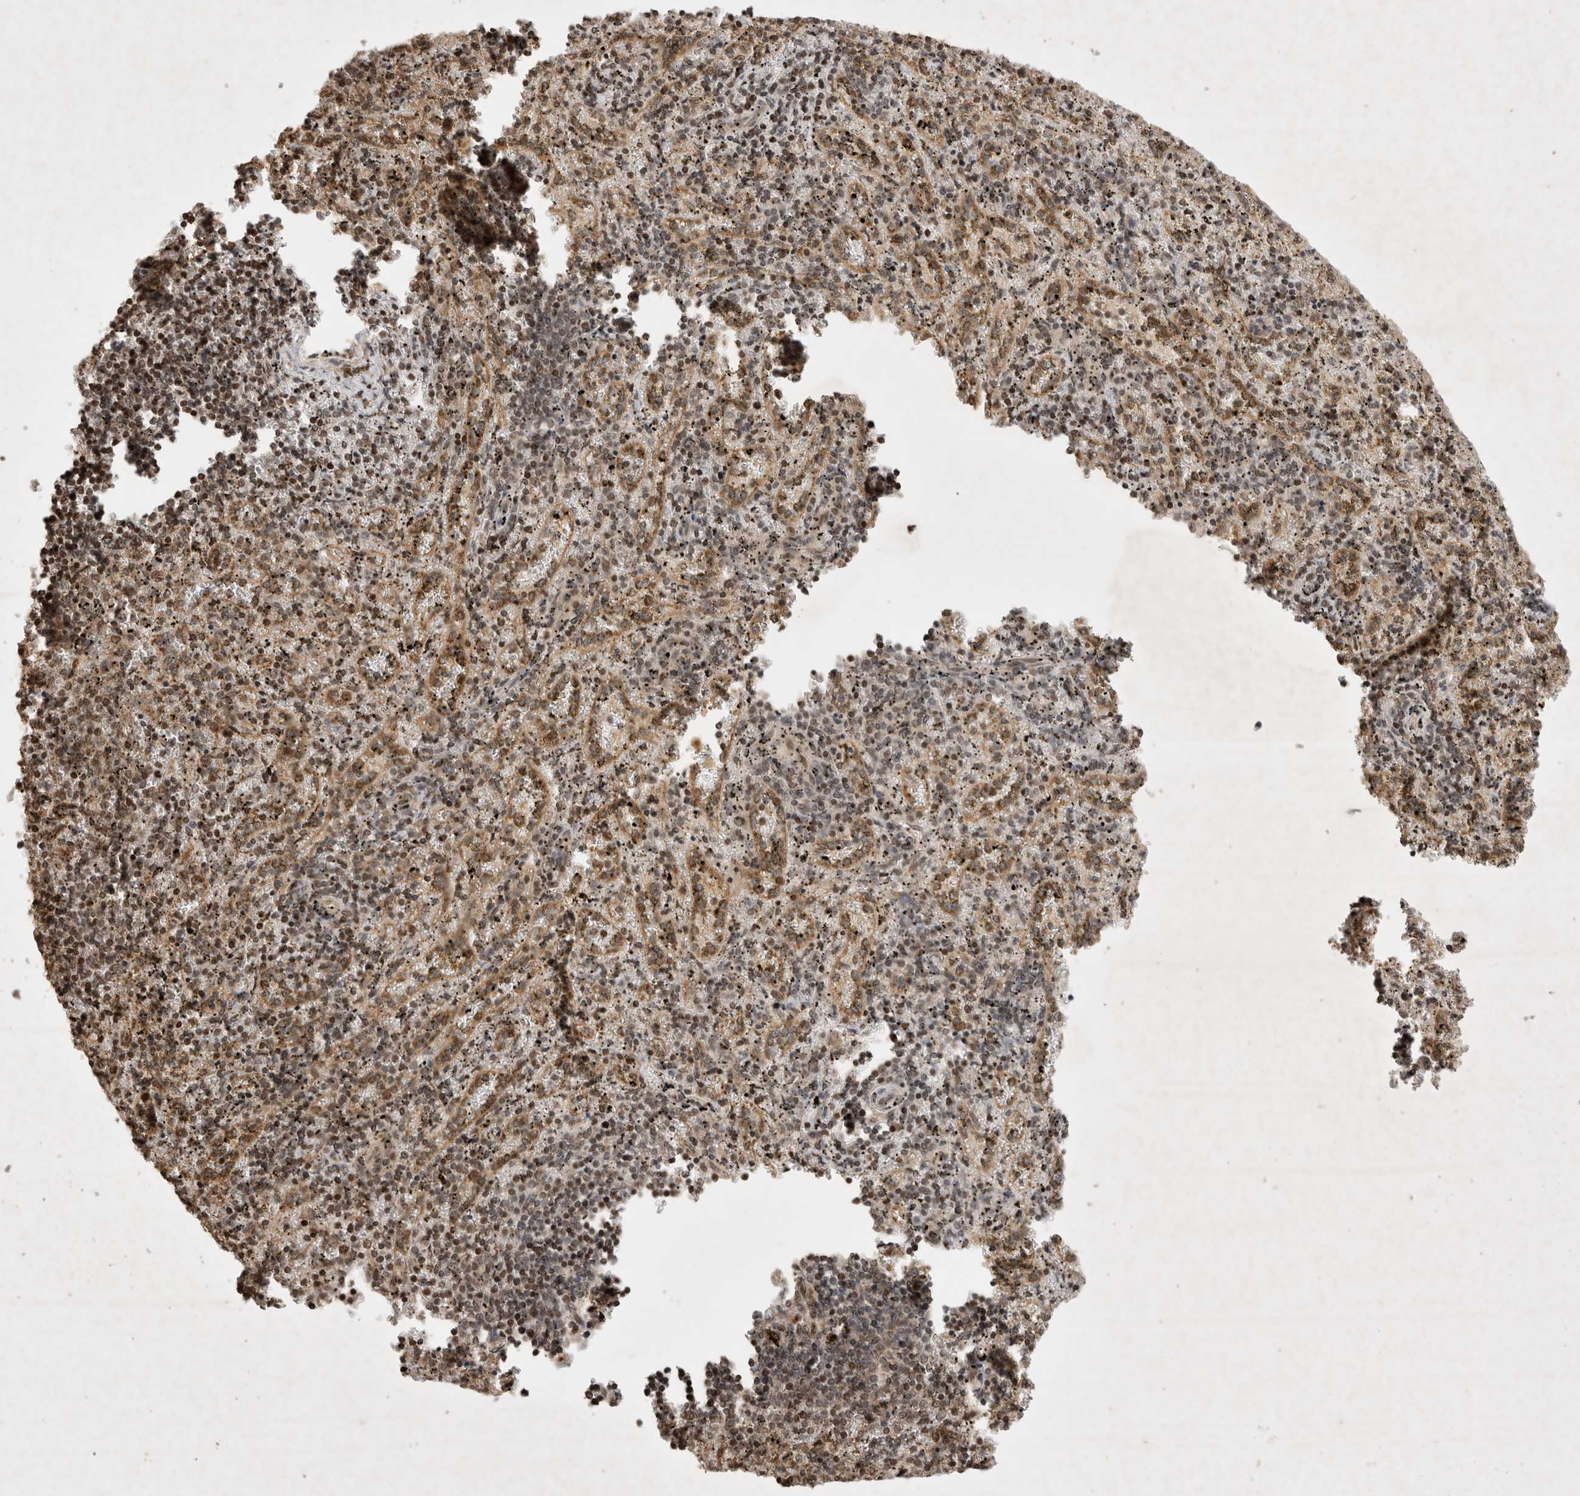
{"staining": {"intensity": "weak", "quantity": "25%-75%", "location": "cytoplasmic/membranous"}, "tissue": "spleen", "cell_type": "Cells in red pulp", "image_type": "normal", "snomed": [{"axis": "morphology", "description": "Normal tissue, NOS"}, {"axis": "topography", "description": "Spleen"}], "caption": "IHC photomicrograph of benign spleen: spleen stained using immunohistochemistry demonstrates low levels of weak protein expression localized specifically in the cytoplasmic/membranous of cells in red pulp, appearing as a cytoplasmic/membranous brown color.", "gene": "FAM221A", "patient": {"sex": "male", "age": 11}}